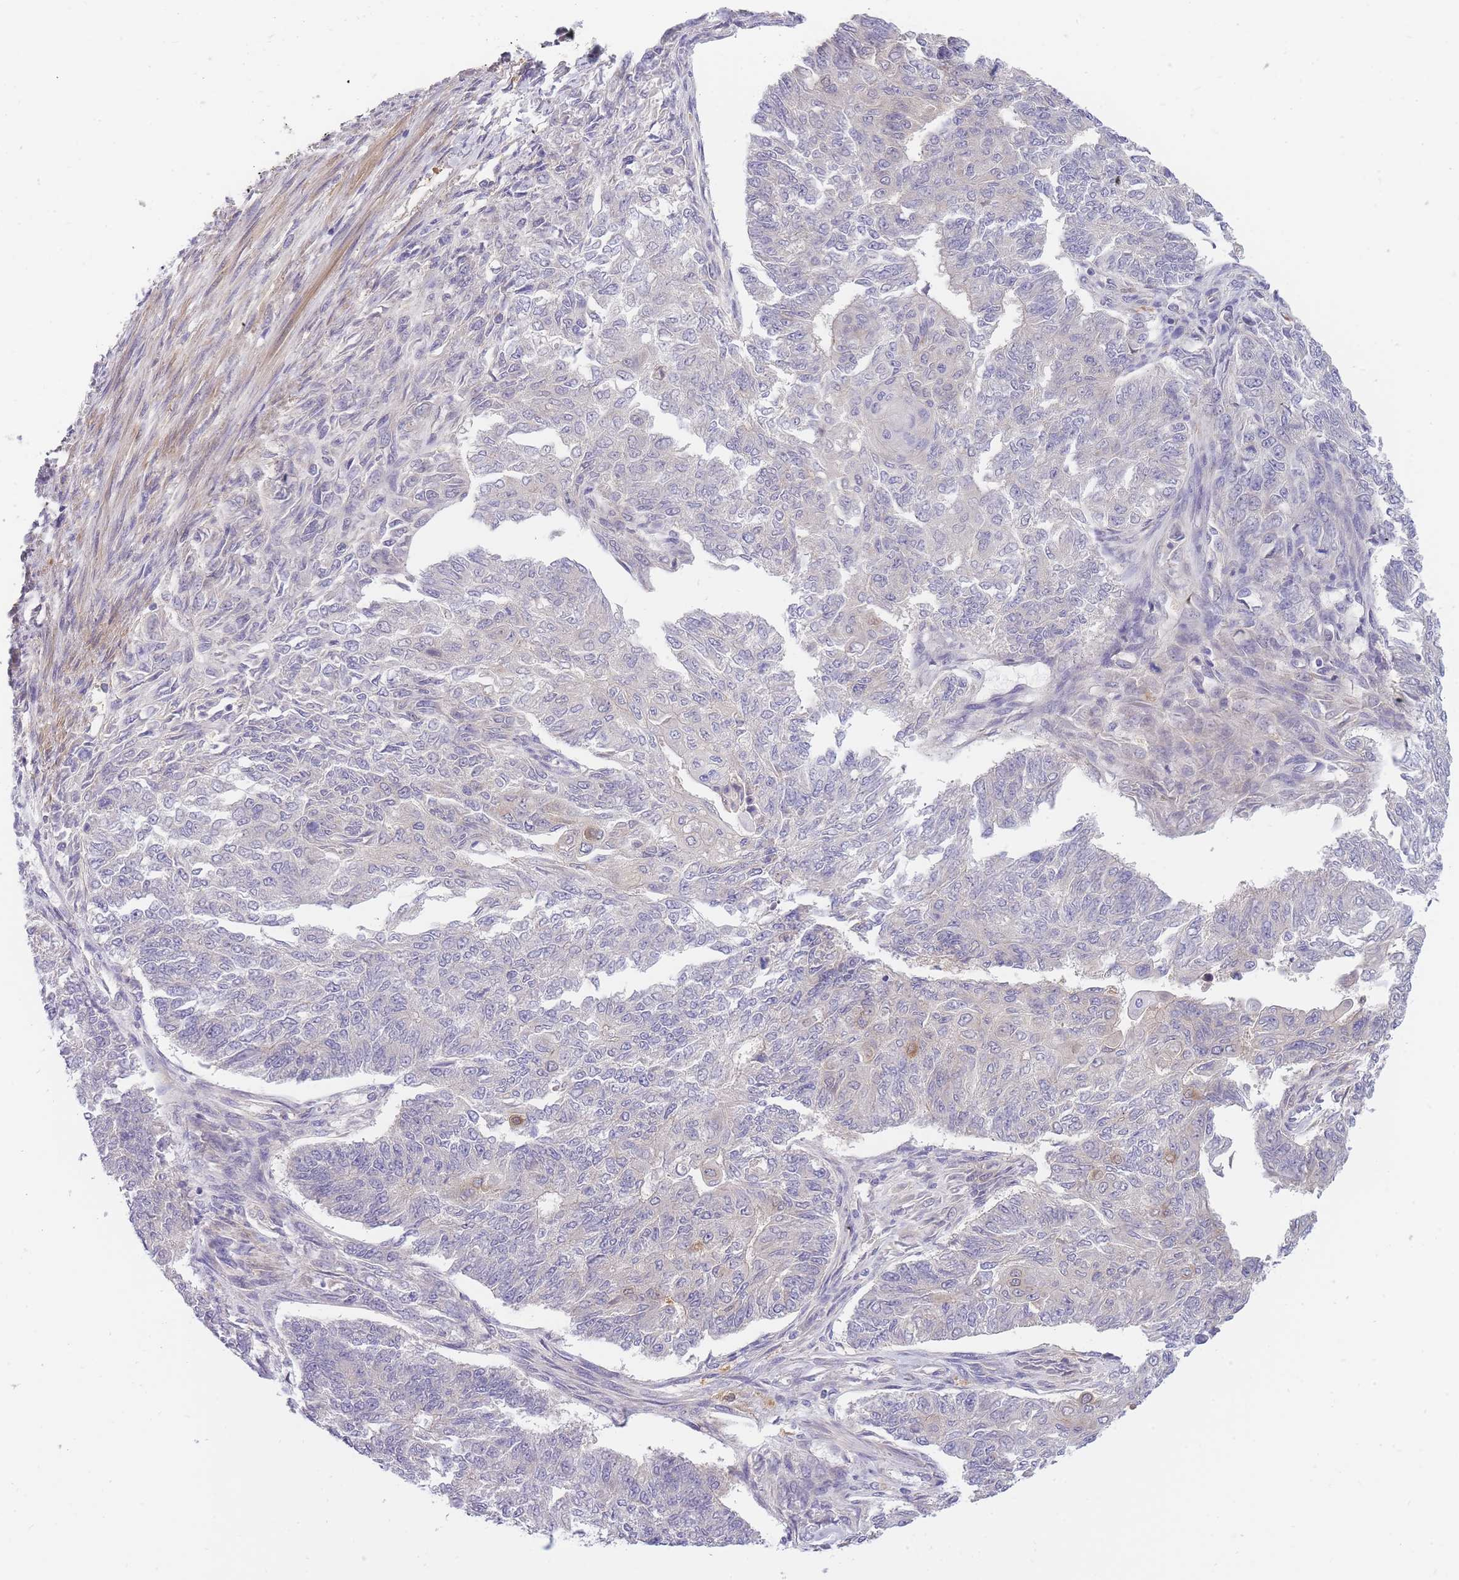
{"staining": {"intensity": "negative", "quantity": "none", "location": "none"}, "tissue": "endometrial cancer", "cell_type": "Tumor cells", "image_type": "cancer", "snomed": [{"axis": "morphology", "description": "Adenocarcinoma, NOS"}, {"axis": "topography", "description": "Endometrium"}], "caption": "Tumor cells are negative for brown protein staining in adenocarcinoma (endometrial).", "gene": "CRYGN", "patient": {"sex": "female", "age": 32}}